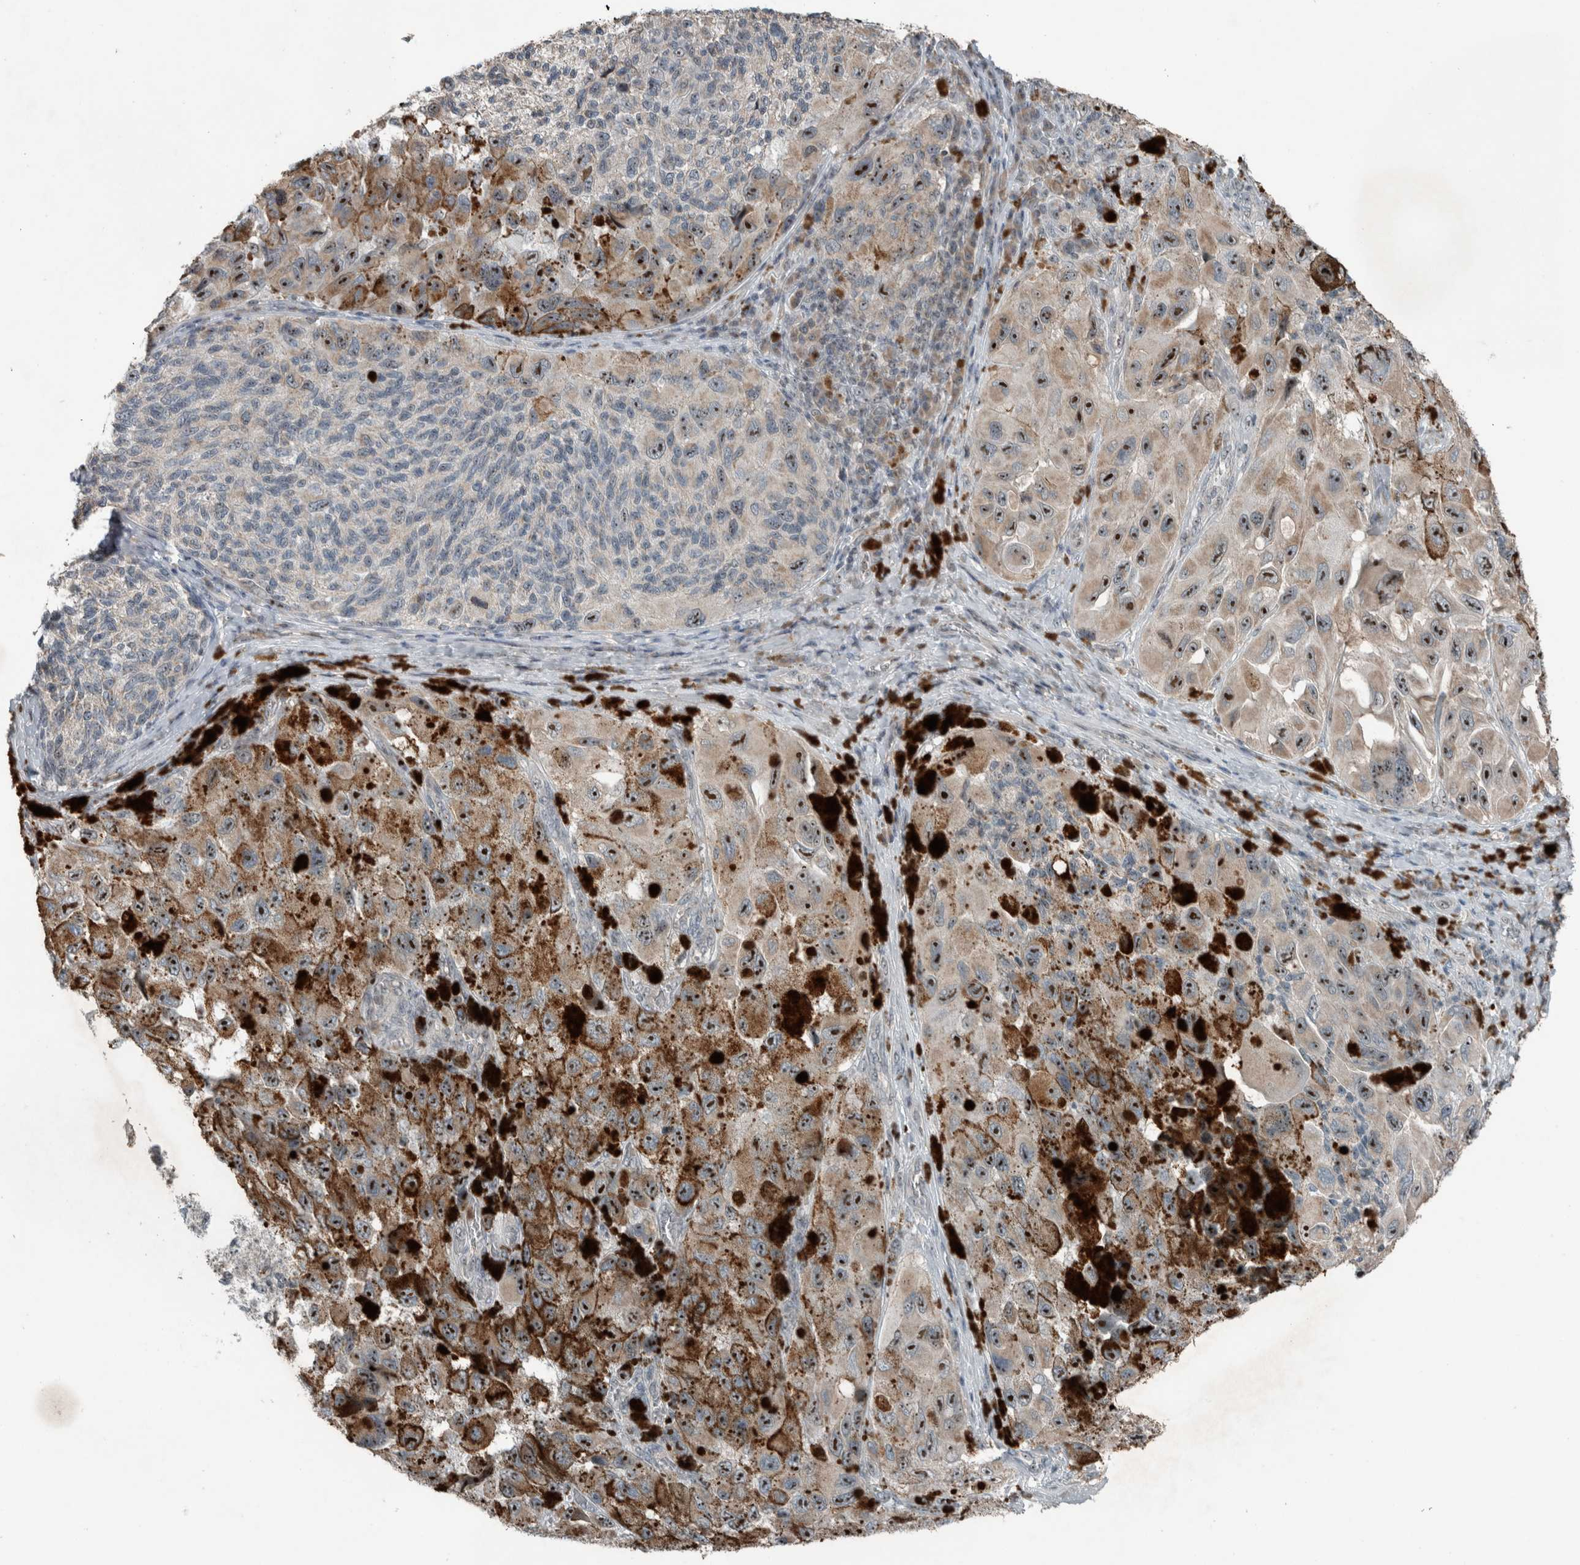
{"staining": {"intensity": "strong", "quantity": ">75%", "location": "nuclear"}, "tissue": "melanoma", "cell_type": "Tumor cells", "image_type": "cancer", "snomed": [{"axis": "morphology", "description": "Malignant melanoma, NOS"}, {"axis": "topography", "description": "Skin"}], "caption": "Melanoma stained for a protein exhibits strong nuclear positivity in tumor cells.", "gene": "RPF1", "patient": {"sex": "female", "age": 73}}